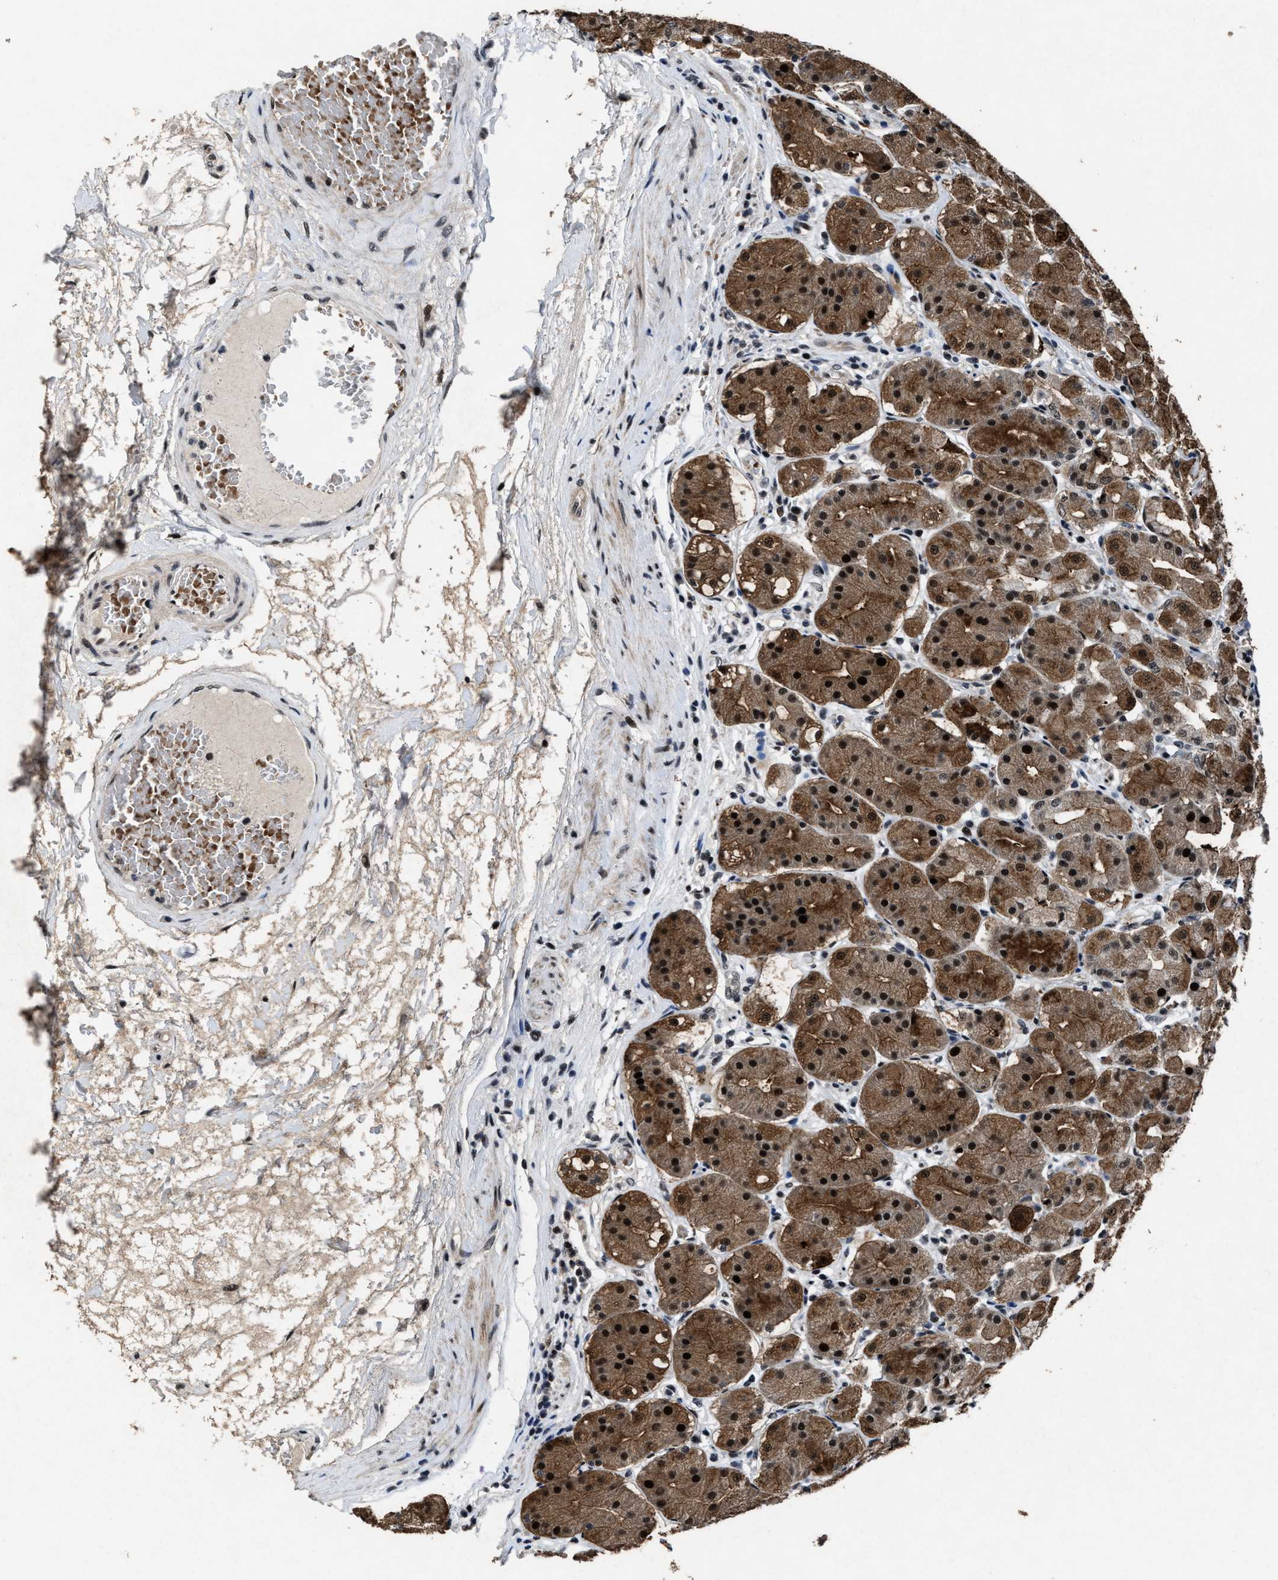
{"staining": {"intensity": "strong", "quantity": ">75%", "location": "cytoplasmic/membranous,nuclear"}, "tissue": "stomach", "cell_type": "Glandular cells", "image_type": "normal", "snomed": [{"axis": "morphology", "description": "Normal tissue, NOS"}, {"axis": "topography", "description": "Stomach"}, {"axis": "topography", "description": "Stomach, lower"}], "caption": "Immunohistochemistry (IHC) micrograph of unremarkable stomach stained for a protein (brown), which reveals high levels of strong cytoplasmic/membranous,nuclear positivity in approximately >75% of glandular cells.", "gene": "ZNF233", "patient": {"sex": "female", "age": 56}}